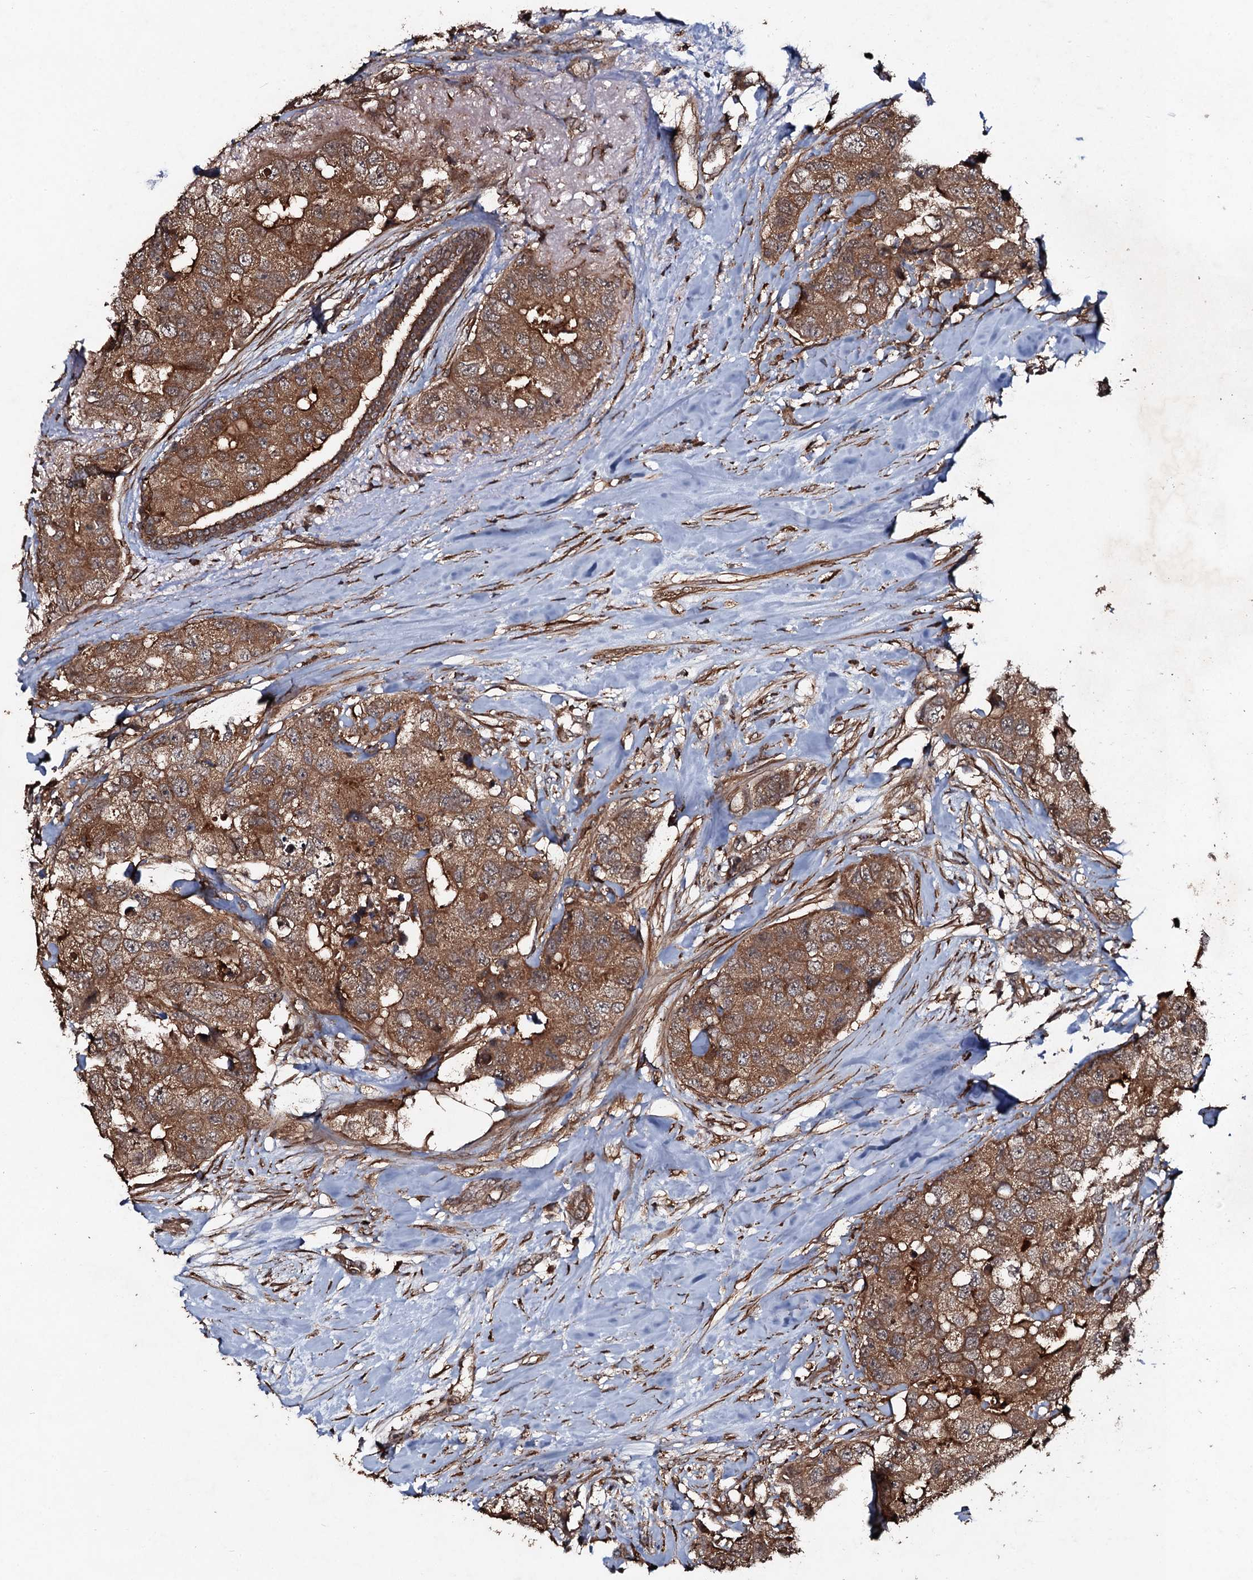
{"staining": {"intensity": "moderate", "quantity": ">75%", "location": "cytoplasmic/membranous"}, "tissue": "breast cancer", "cell_type": "Tumor cells", "image_type": "cancer", "snomed": [{"axis": "morphology", "description": "Duct carcinoma"}, {"axis": "topography", "description": "Breast"}], "caption": "Brown immunohistochemical staining in human breast infiltrating ductal carcinoma reveals moderate cytoplasmic/membranous positivity in about >75% of tumor cells.", "gene": "ADGRG3", "patient": {"sex": "female", "age": 62}}